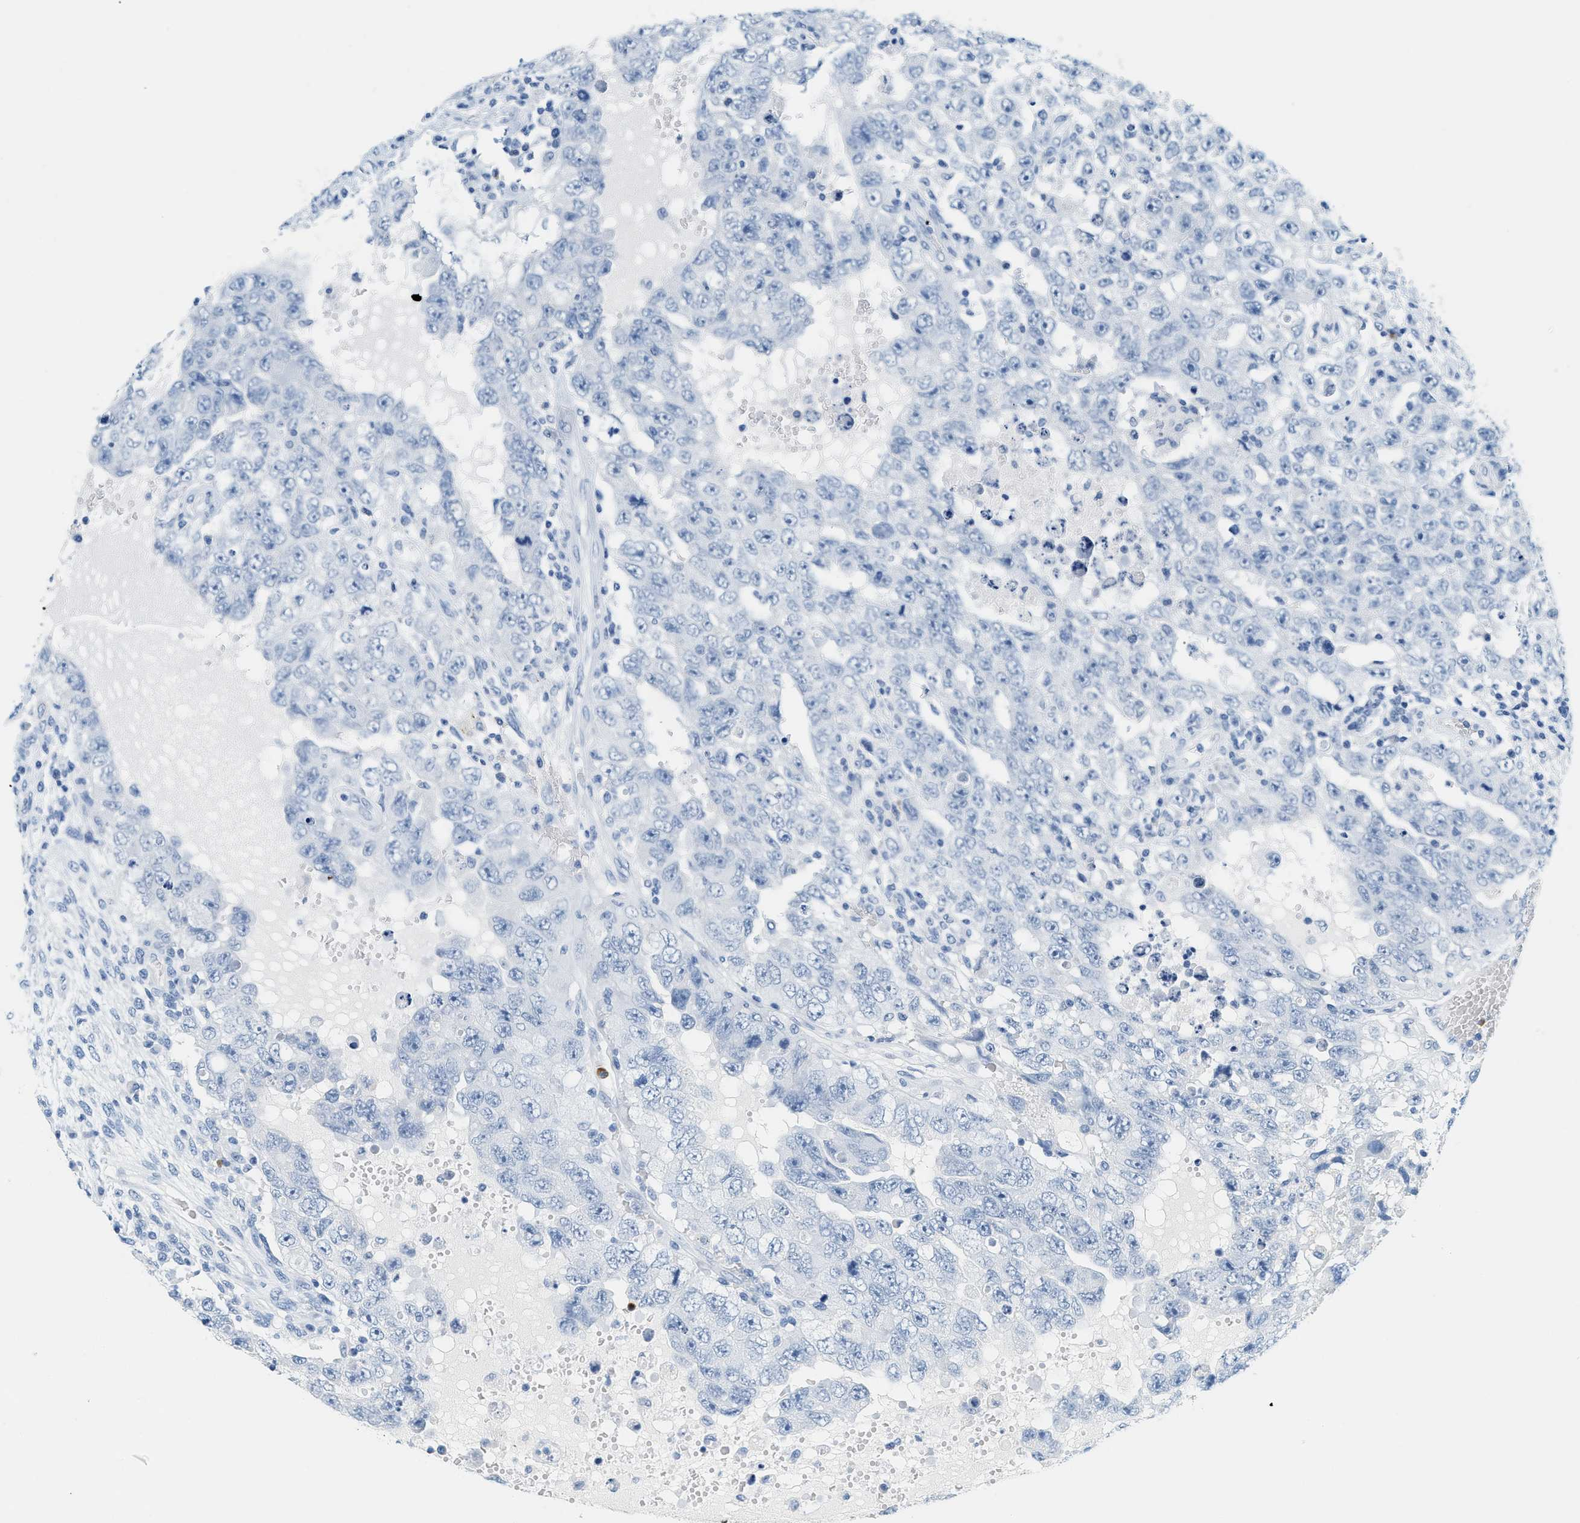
{"staining": {"intensity": "negative", "quantity": "none", "location": "none"}, "tissue": "testis cancer", "cell_type": "Tumor cells", "image_type": "cancer", "snomed": [{"axis": "morphology", "description": "Carcinoma, Embryonal, NOS"}, {"axis": "topography", "description": "Testis"}], "caption": "DAB (3,3'-diaminobenzidine) immunohistochemical staining of testis embryonal carcinoma exhibits no significant expression in tumor cells.", "gene": "LCN2", "patient": {"sex": "male", "age": 26}}